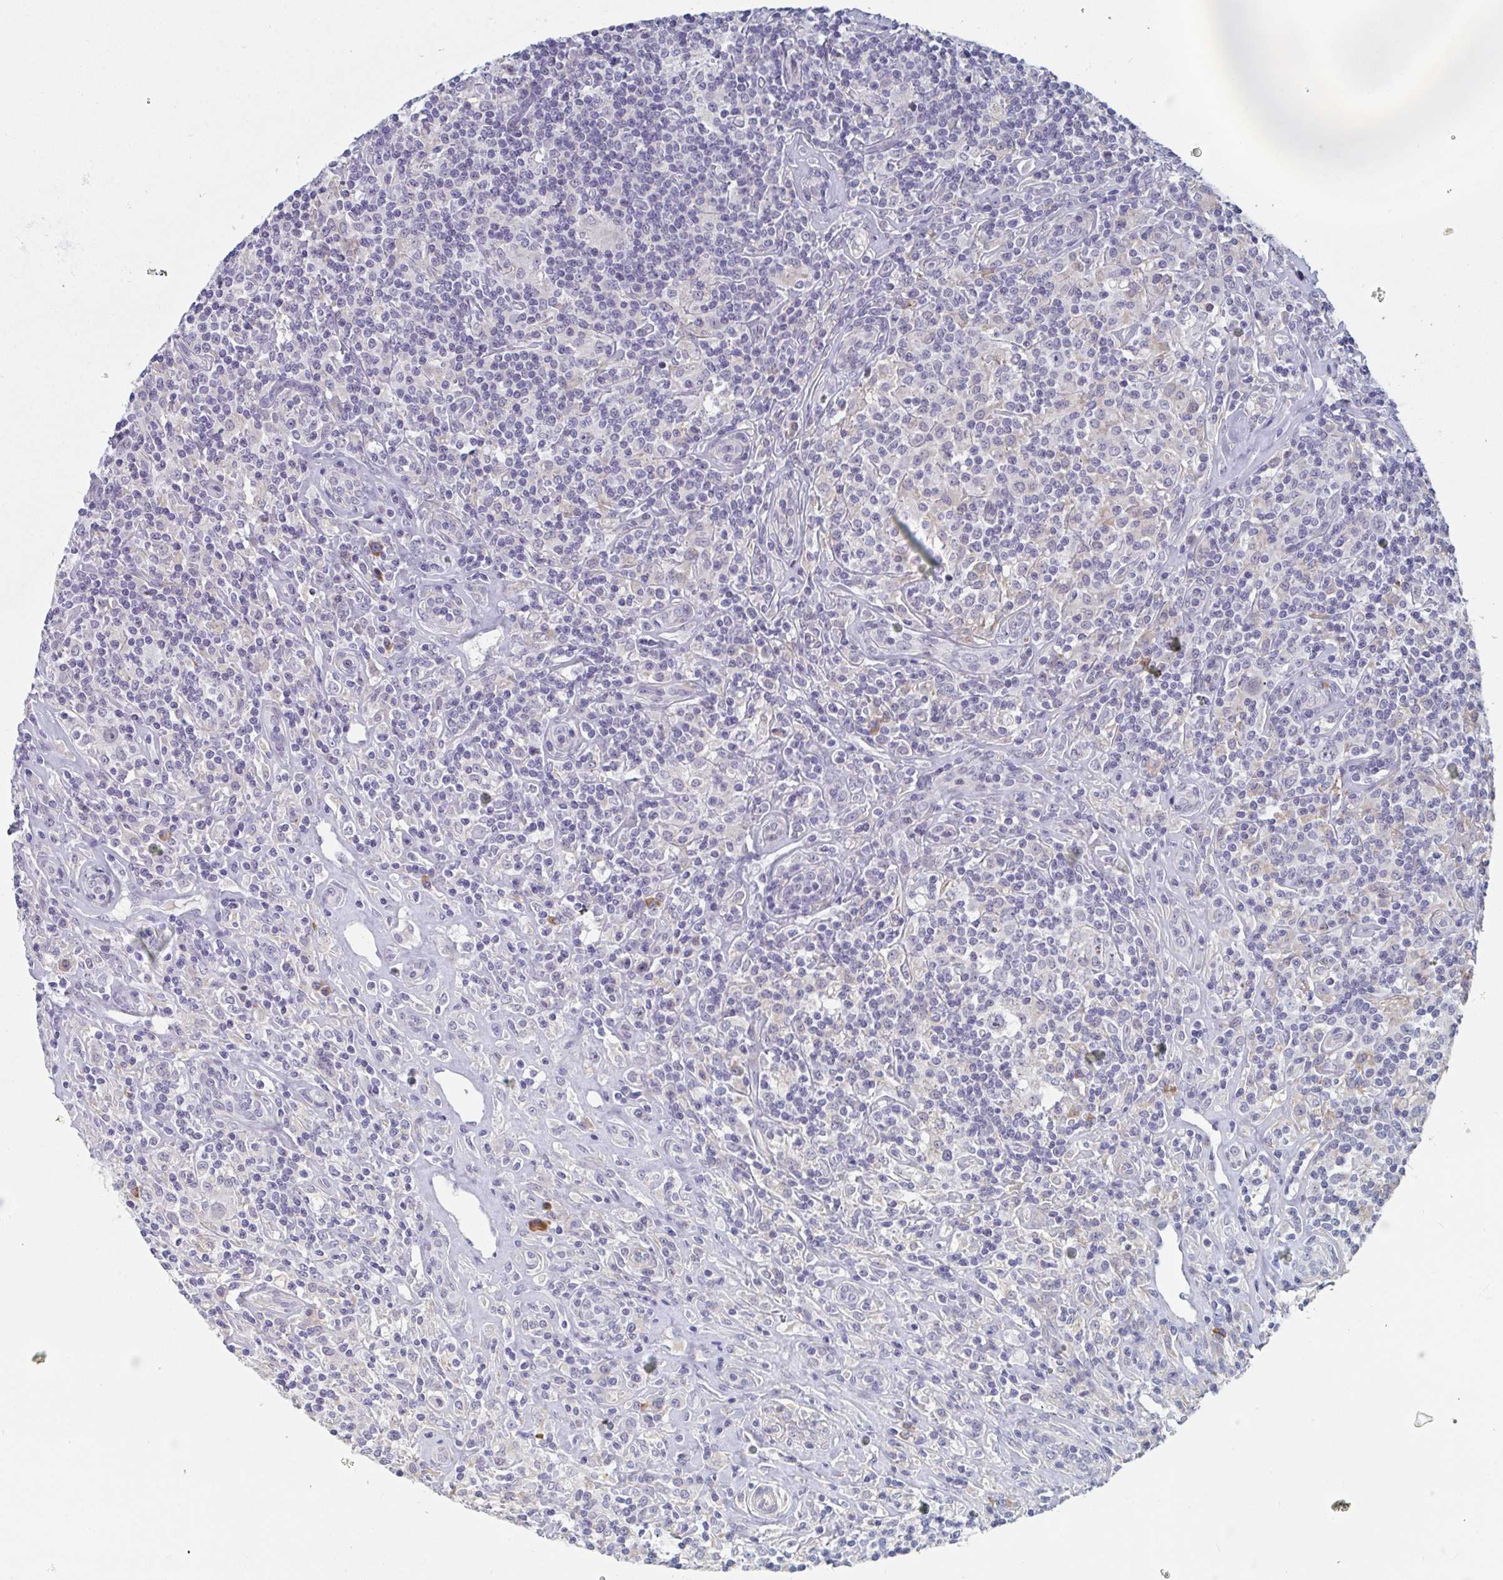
{"staining": {"intensity": "negative", "quantity": "none", "location": "none"}, "tissue": "lymphoma", "cell_type": "Tumor cells", "image_type": "cancer", "snomed": [{"axis": "morphology", "description": "Hodgkin's disease, NOS"}, {"axis": "morphology", "description": "Hodgkin's lymphoma, nodular sclerosis"}, {"axis": "topography", "description": "Lymph node"}], "caption": "There is no significant staining in tumor cells of Hodgkin's disease. Brightfield microscopy of immunohistochemistry (IHC) stained with DAB (brown) and hematoxylin (blue), captured at high magnification.", "gene": "CENPT", "patient": {"sex": "female", "age": 10}}